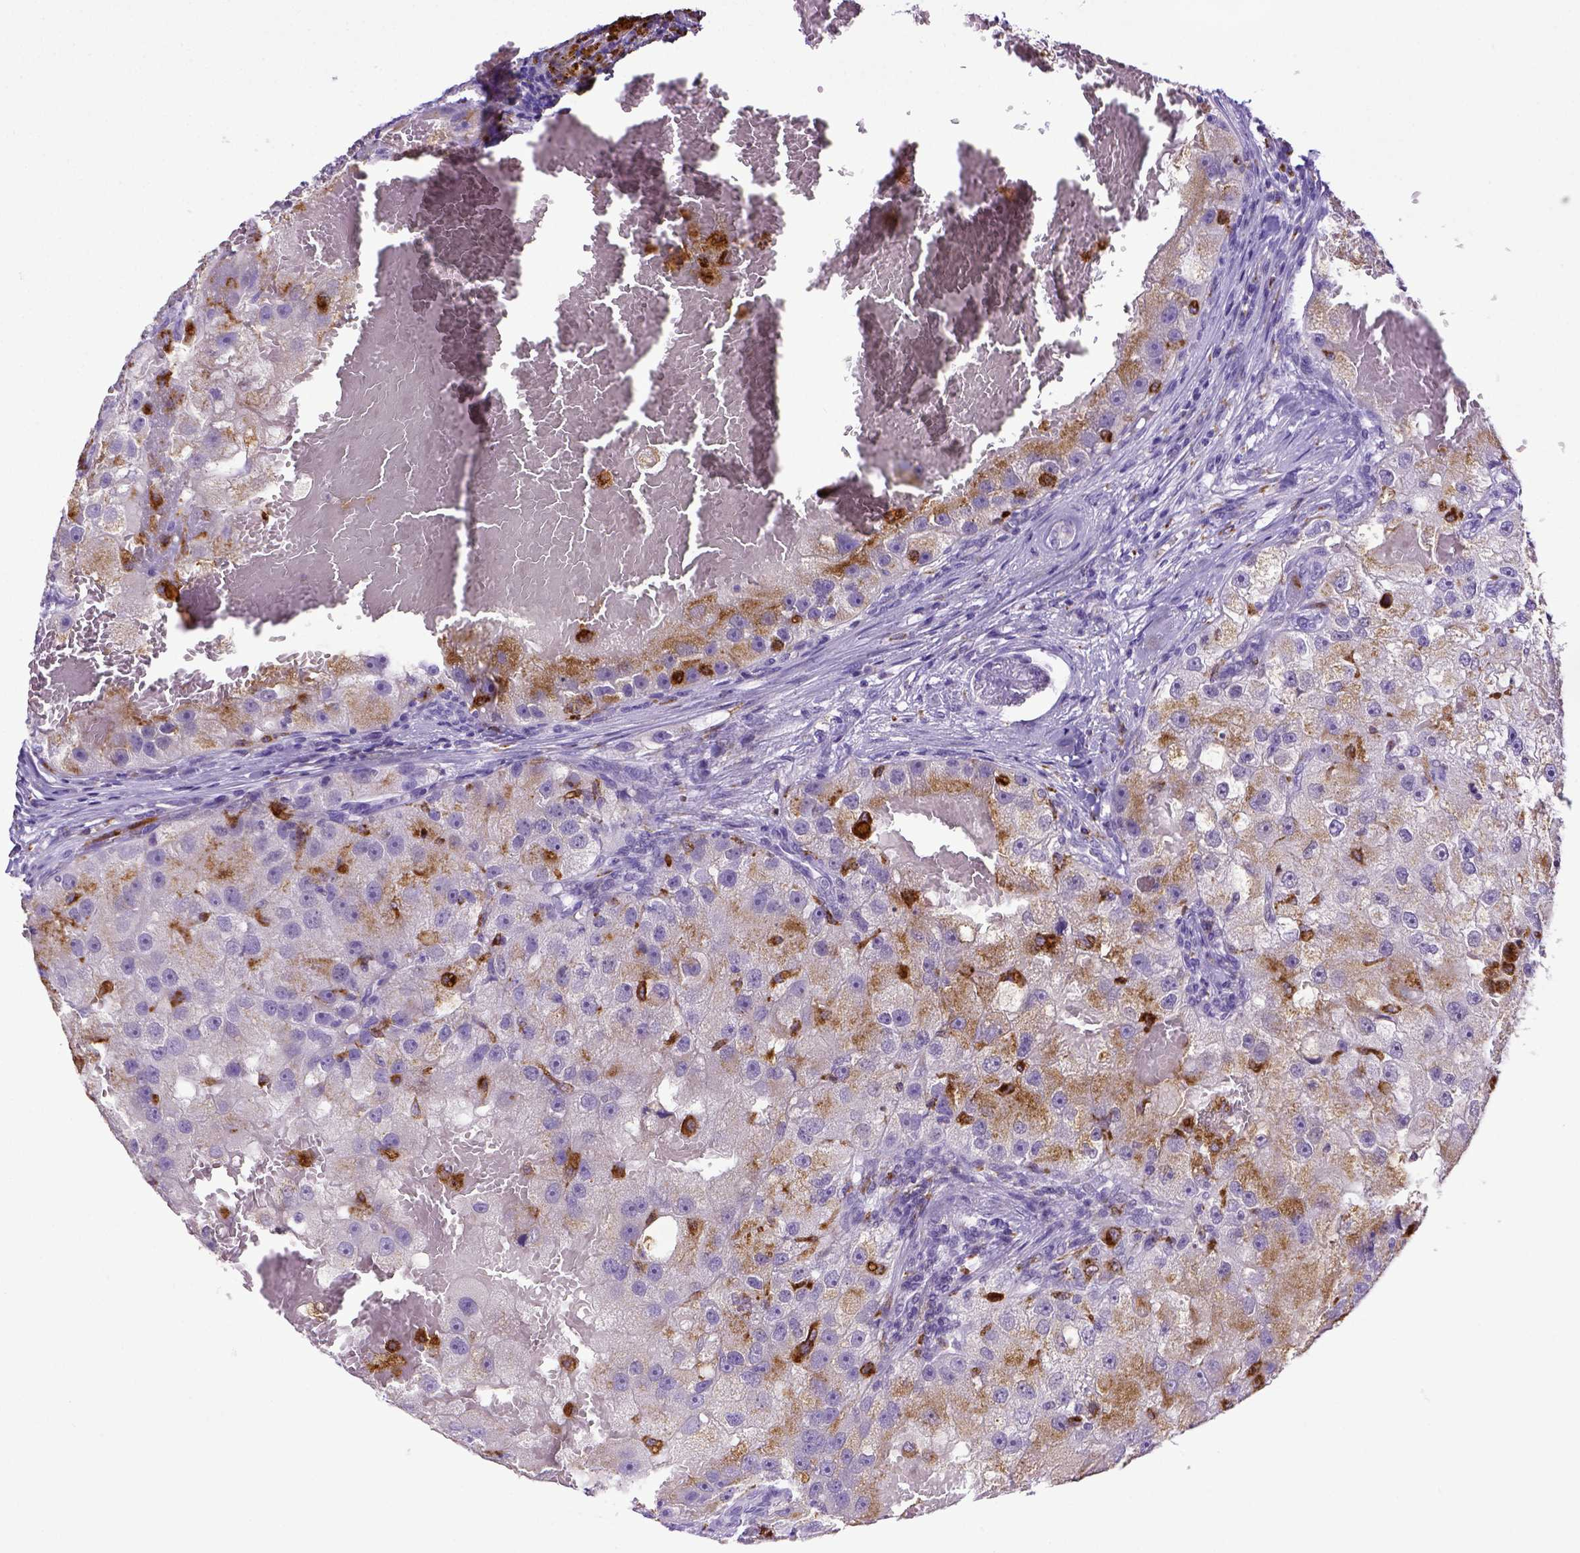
{"staining": {"intensity": "negative", "quantity": "none", "location": "none"}, "tissue": "renal cancer", "cell_type": "Tumor cells", "image_type": "cancer", "snomed": [{"axis": "morphology", "description": "Adenocarcinoma, NOS"}, {"axis": "topography", "description": "Kidney"}], "caption": "A micrograph of human renal cancer is negative for staining in tumor cells.", "gene": "CD68", "patient": {"sex": "male", "age": 63}}